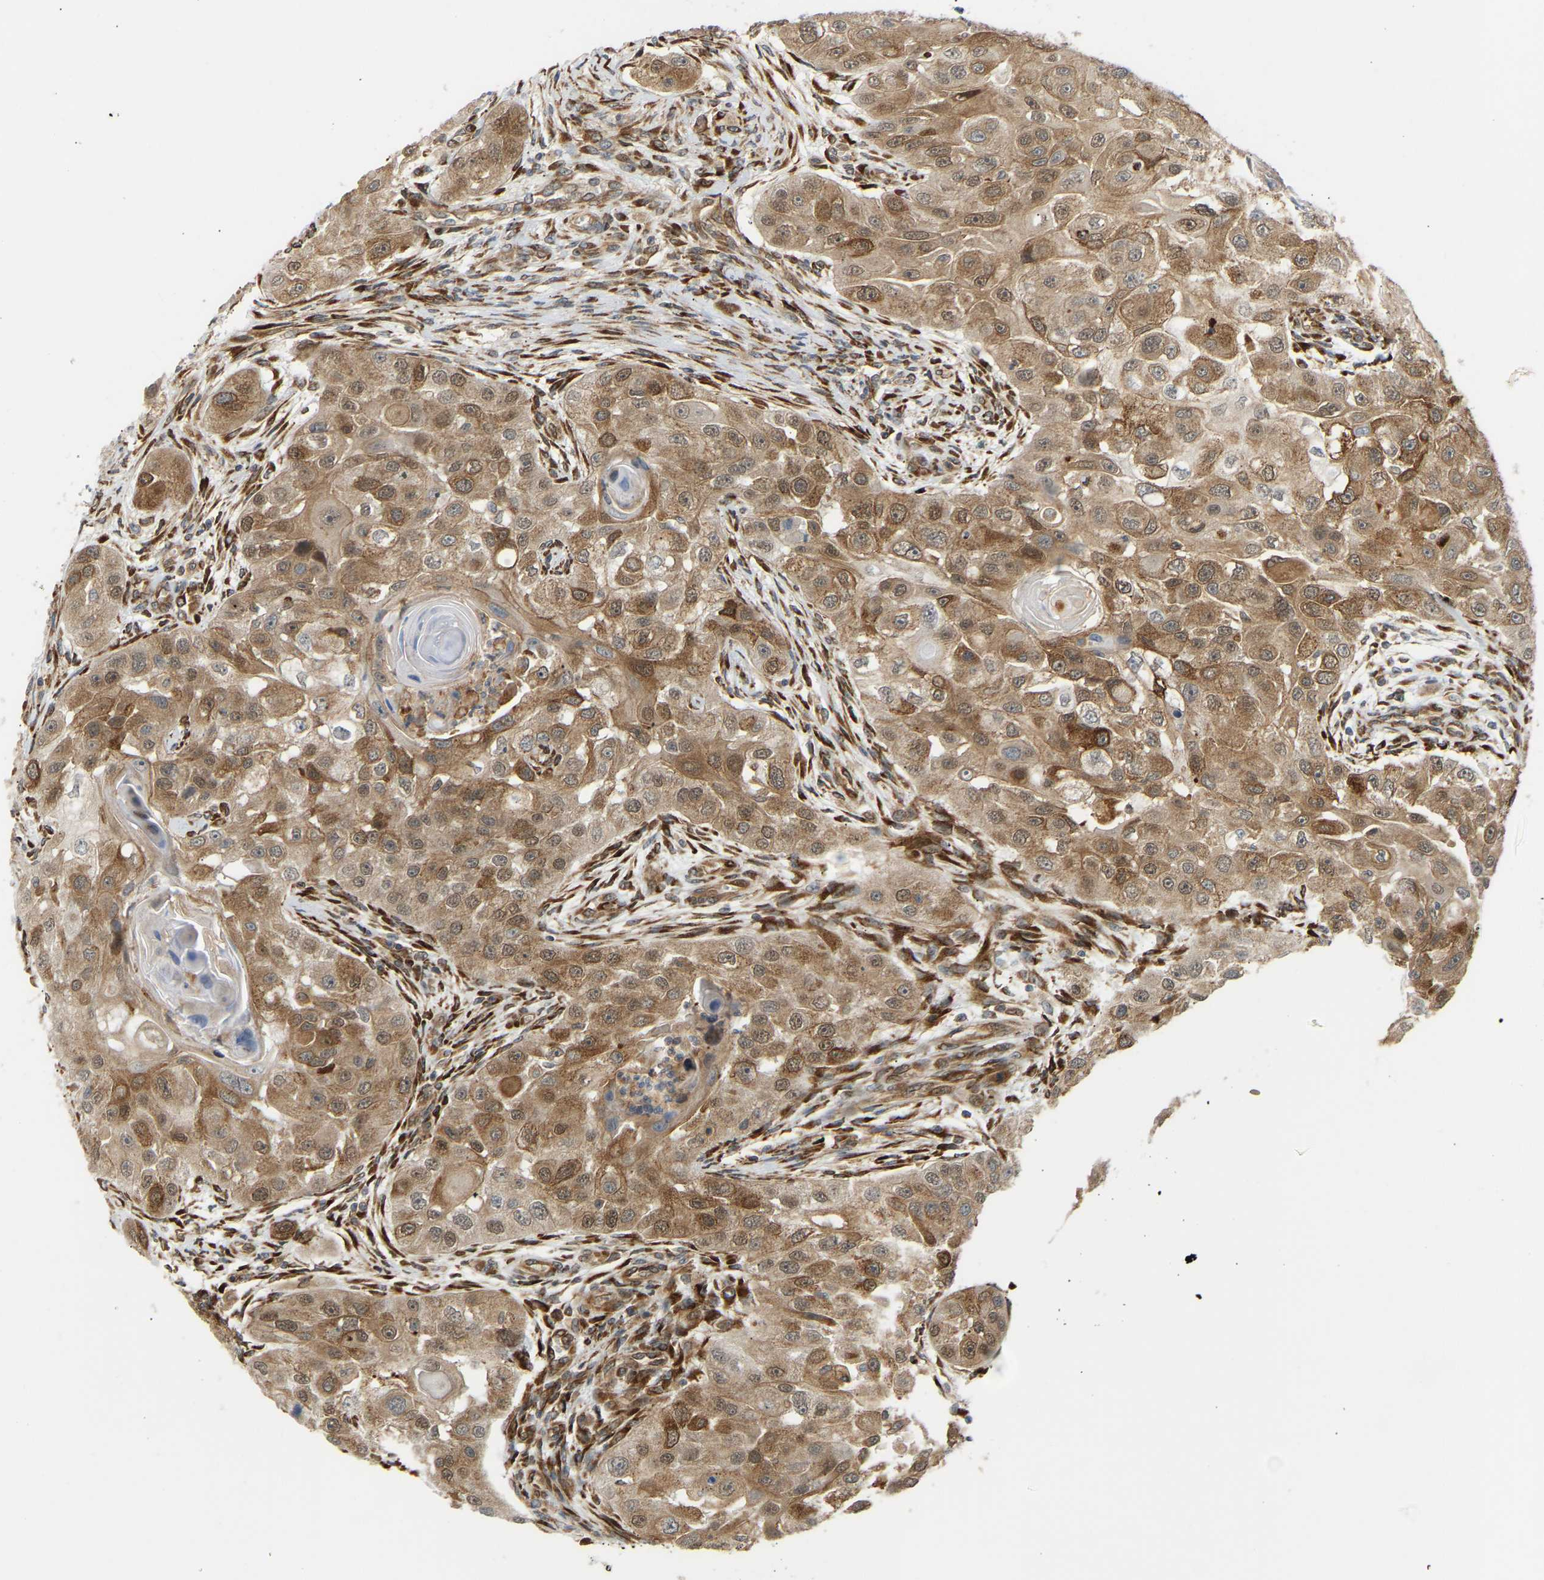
{"staining": {"intensity": "moderate", "quantity": ">75%", "location": "cytoplasmic/membranous,nuclear"}, "tissue": "head and neck cancer", "cell_type": "Tumor cells", "image_type": "cancer", "snomed": [{"axis": "morphology", "description": "Normal tissue, NOS"}, {"axis": "morphology", "description": "Squamous cell carcinoma, NOS"}, {"axis": "topography", "description": "Skeletal muscle"}, {"axis": "topography", "description": "Head-Neck"}], "caption": "Head and neck cancer stained with a brown dye reveals moderate cytoplasmic/membranous and nuclear positive positivity in about >75% of tumor cells.", "gene": "PLCG2", "patient": {"sex": "male", "age": 51}}